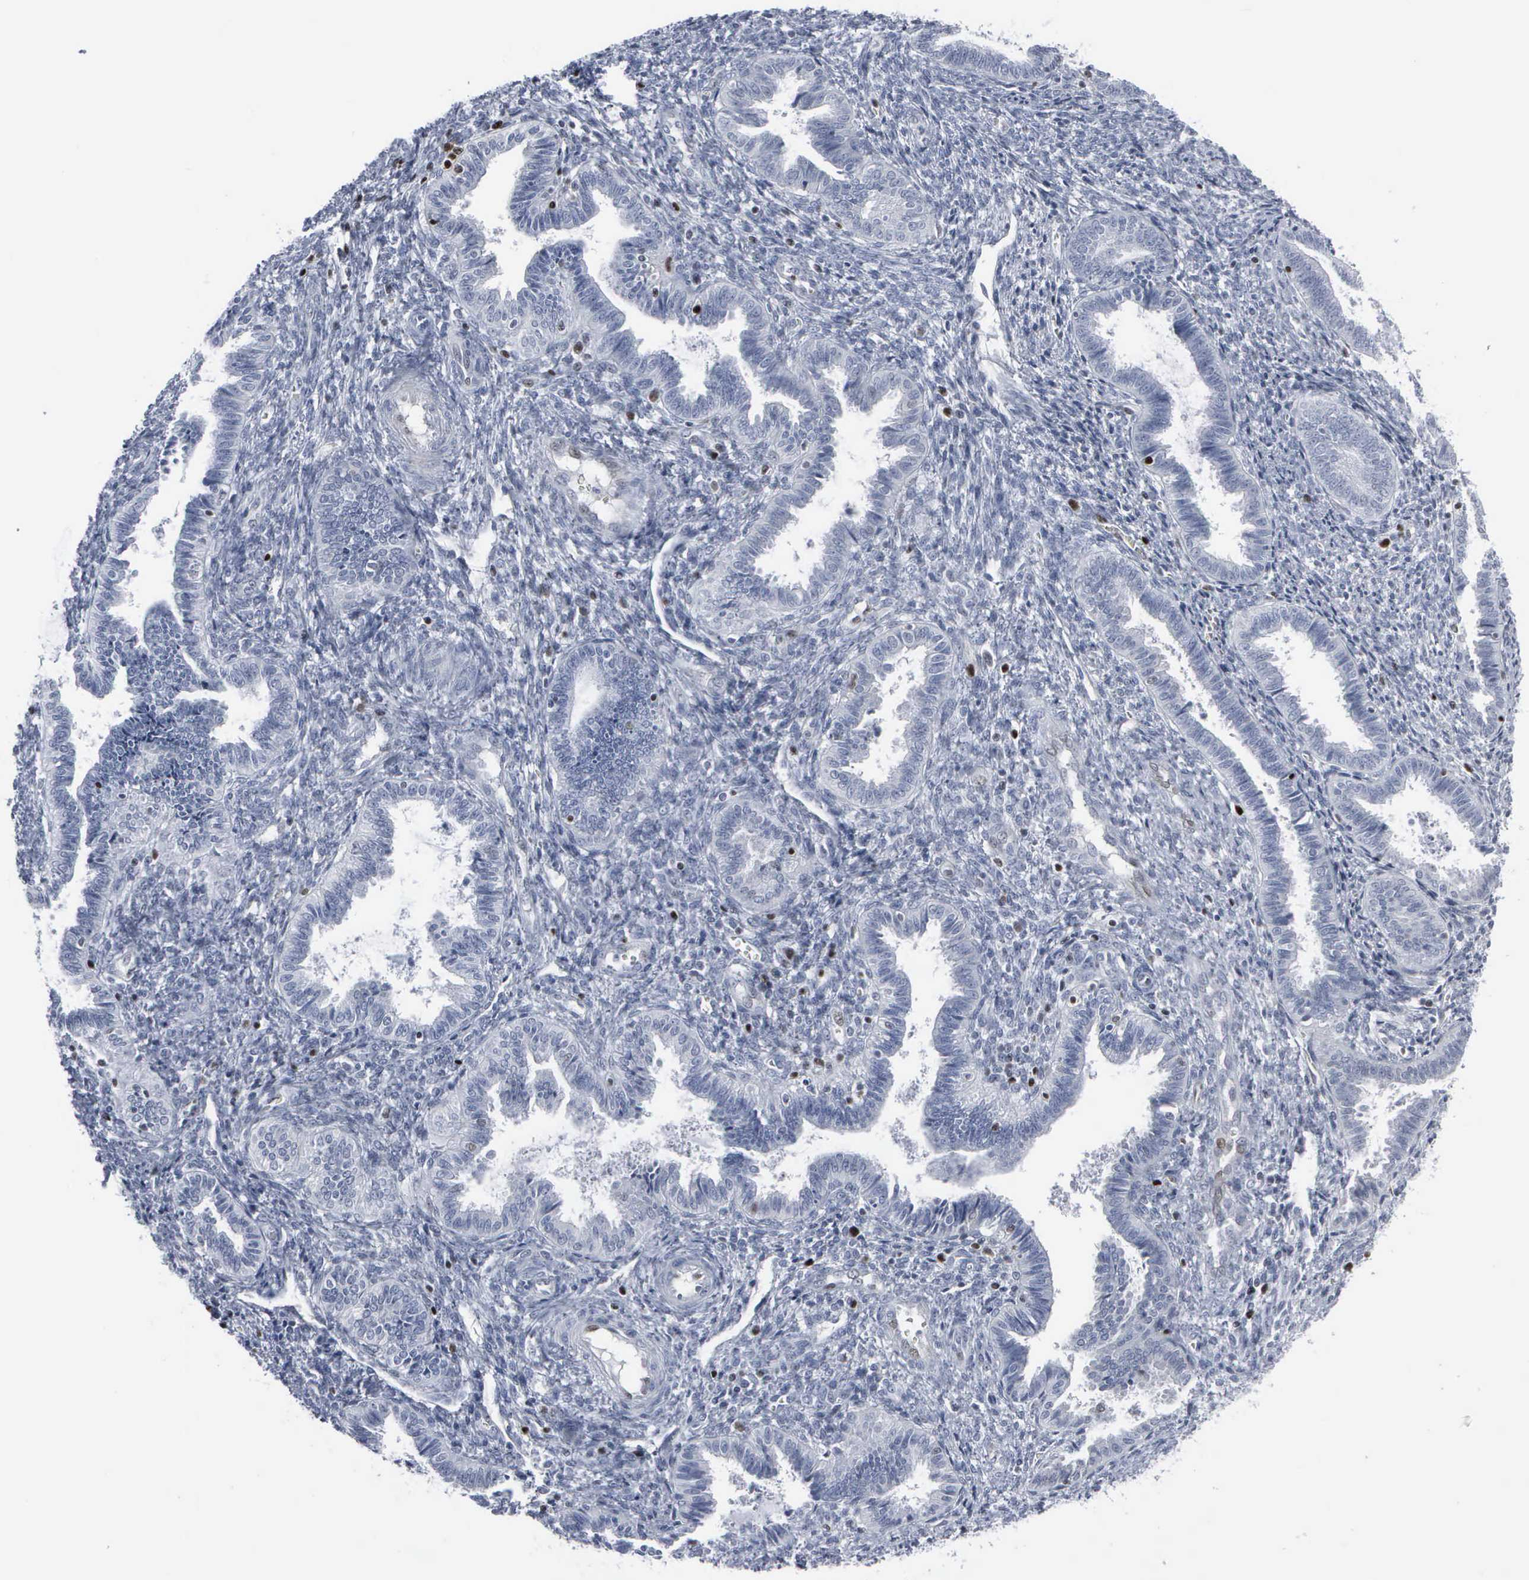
{"staining": {"intensity": "negative", "quantity": "none", "location": "none"}, "tissue": "endometrium", "cell_type": "Cells in endometrial stroma", "image_type": "normal", "snomed": [{"axis": "morphology", "description": "Normal tissue, NOS"}, {"axis": "topography", "description": "Endometrium"}], "caption": "This is an IHC histopathology image of normal endometrium. There is no expression in cells in endometrial stroma.", "gene": "CCND3", "patient": {"sex": "female", "age": 36}}